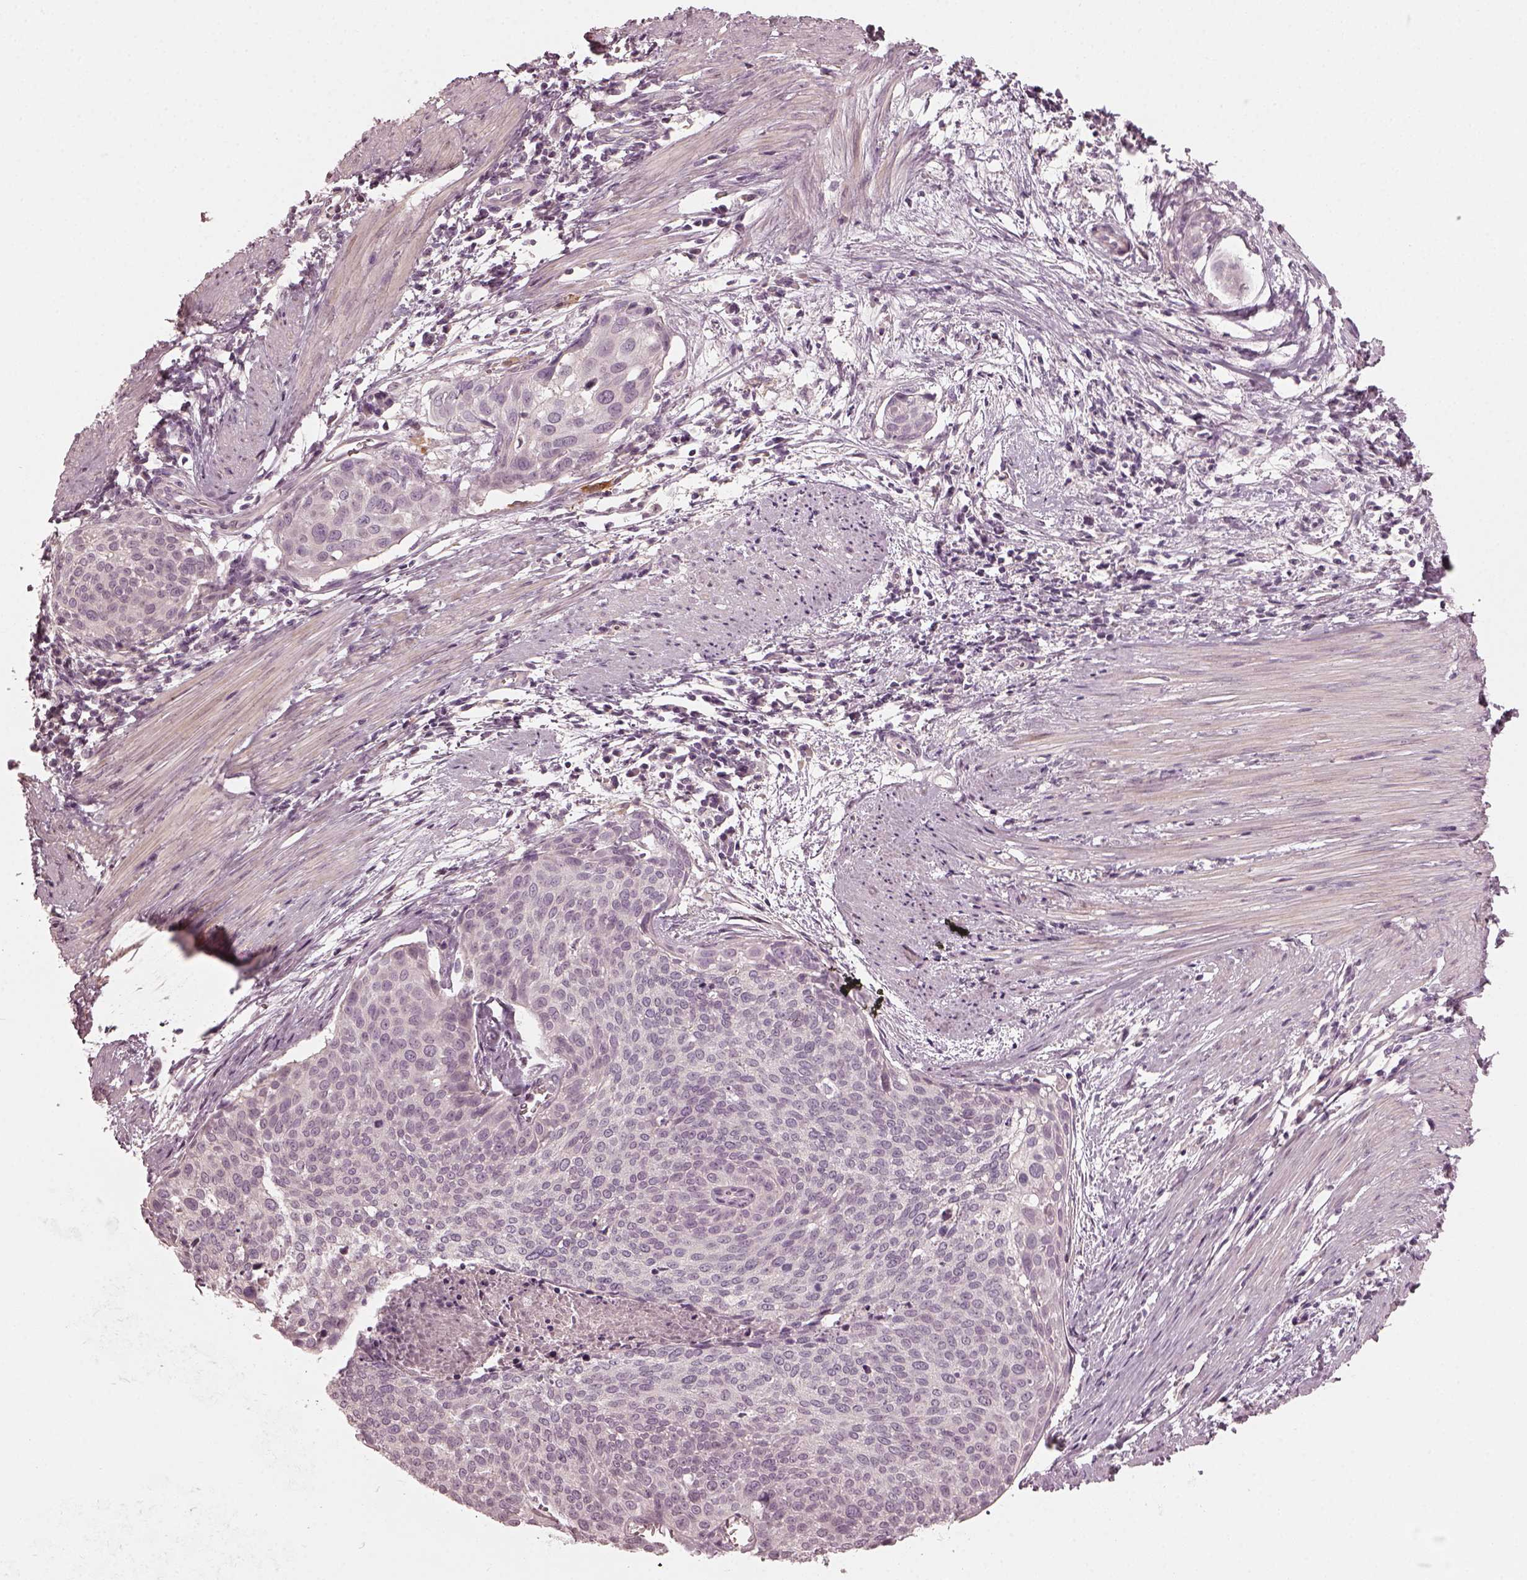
{"staining": {"intensity": "negative", "quantity": "none", "location": "none"}, "tissue": "cervical cancer", "cell_type": "Tumor cells", "image_type": "cancer", "snomed": [{"axis": "morphology", "description": "Squamous cell carcinoma, NOS"}, {"axis": "topography", "description": "Cervix"}], "caption": "DAB (3,3'-diaminobenzidine) immunohistochemical staining of cervical squamous cell carcinoma shows no significant positivity in tumor cells.", "gene": "CHIT1", "patient": {"sex": "female", "age": 39}}